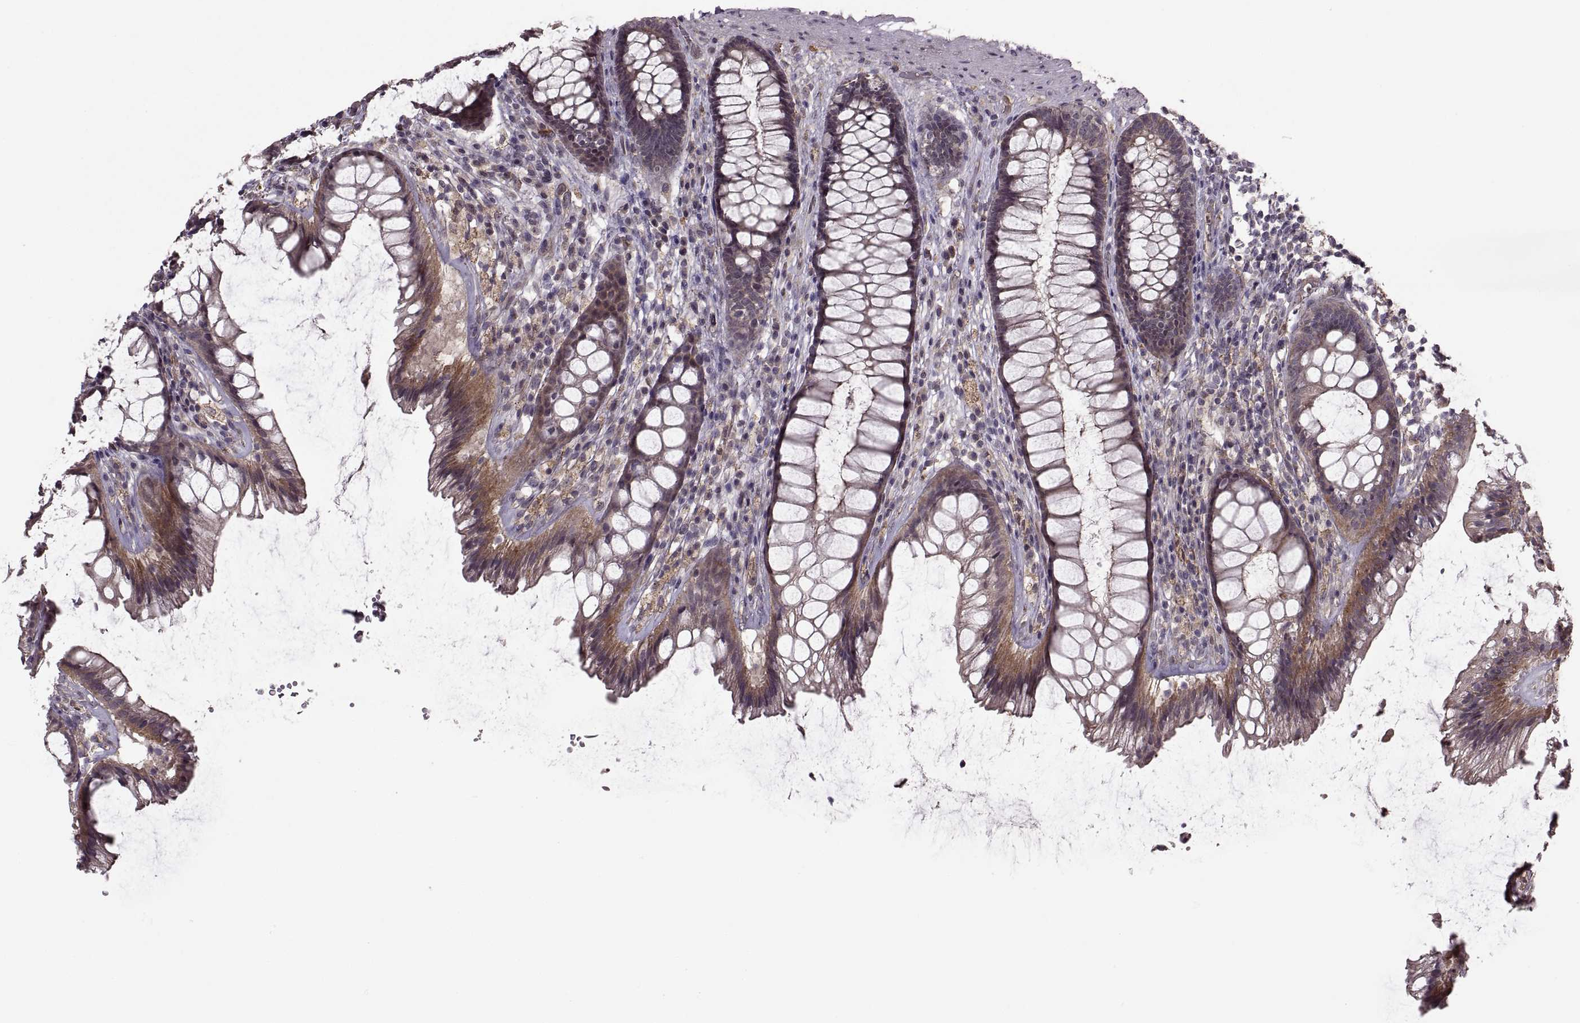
{"staining": {"intensity": "moderate", "quantity": ">75%", "location": "cytoplasmic/membranous"}, "tissue": "rectum", "cell_type": "Glandular cells", "image_type": "normal", "snomed": [{"axis": "morphology", "description": "Normal tissue, NOS"}, {"axis": "topography", "description": "Rectum"}], "caption": "Immunohistochemical staining of benign human rectum shows moderate cytoplasmic/membranous protein positivity in about >75% of glandular cells.", "gene": "PIERCE1", "patient": {"sex": "male", "age": 72}}